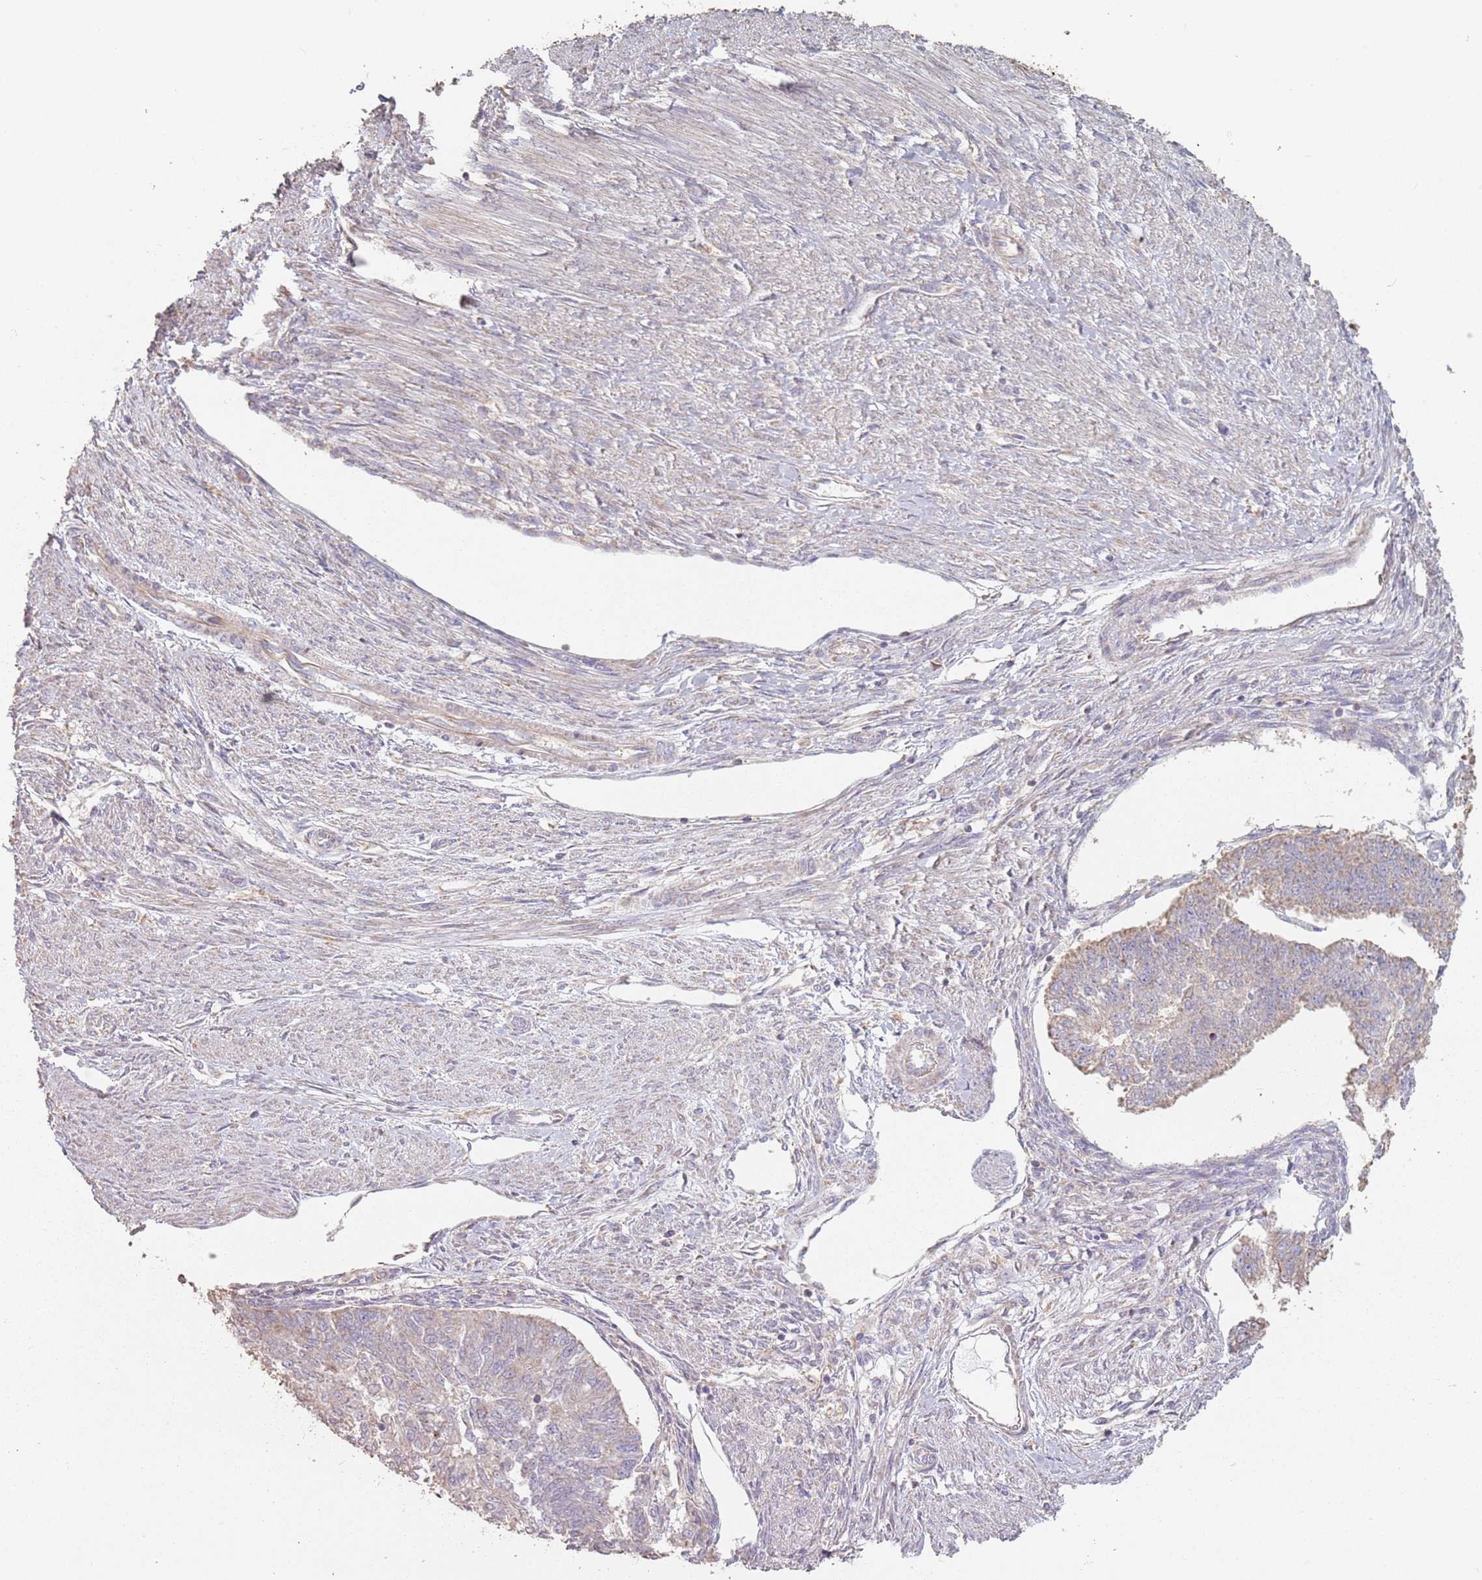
{"staining": {"intensity": "weak", "quantity": "25%-75%", "location": "cytoplasmic/membranous"}, "tissue": "endometrial cancer", "cell_type": "Tumor cells", "image_type": "cancer", "snomed": [{"axis": "morphology", "description": "Adenocarcinoma, NOS"}, {"axis": "topography", "description": "Endometrium"}], "caption": "Endometrial cancer stained for a protein (brown) displays weak cytoplasmic/membranous positive staining in about 25%-75% of tumor cells.", "gene": "VPS52", "patient": {"sex": "female", "age": 32}}